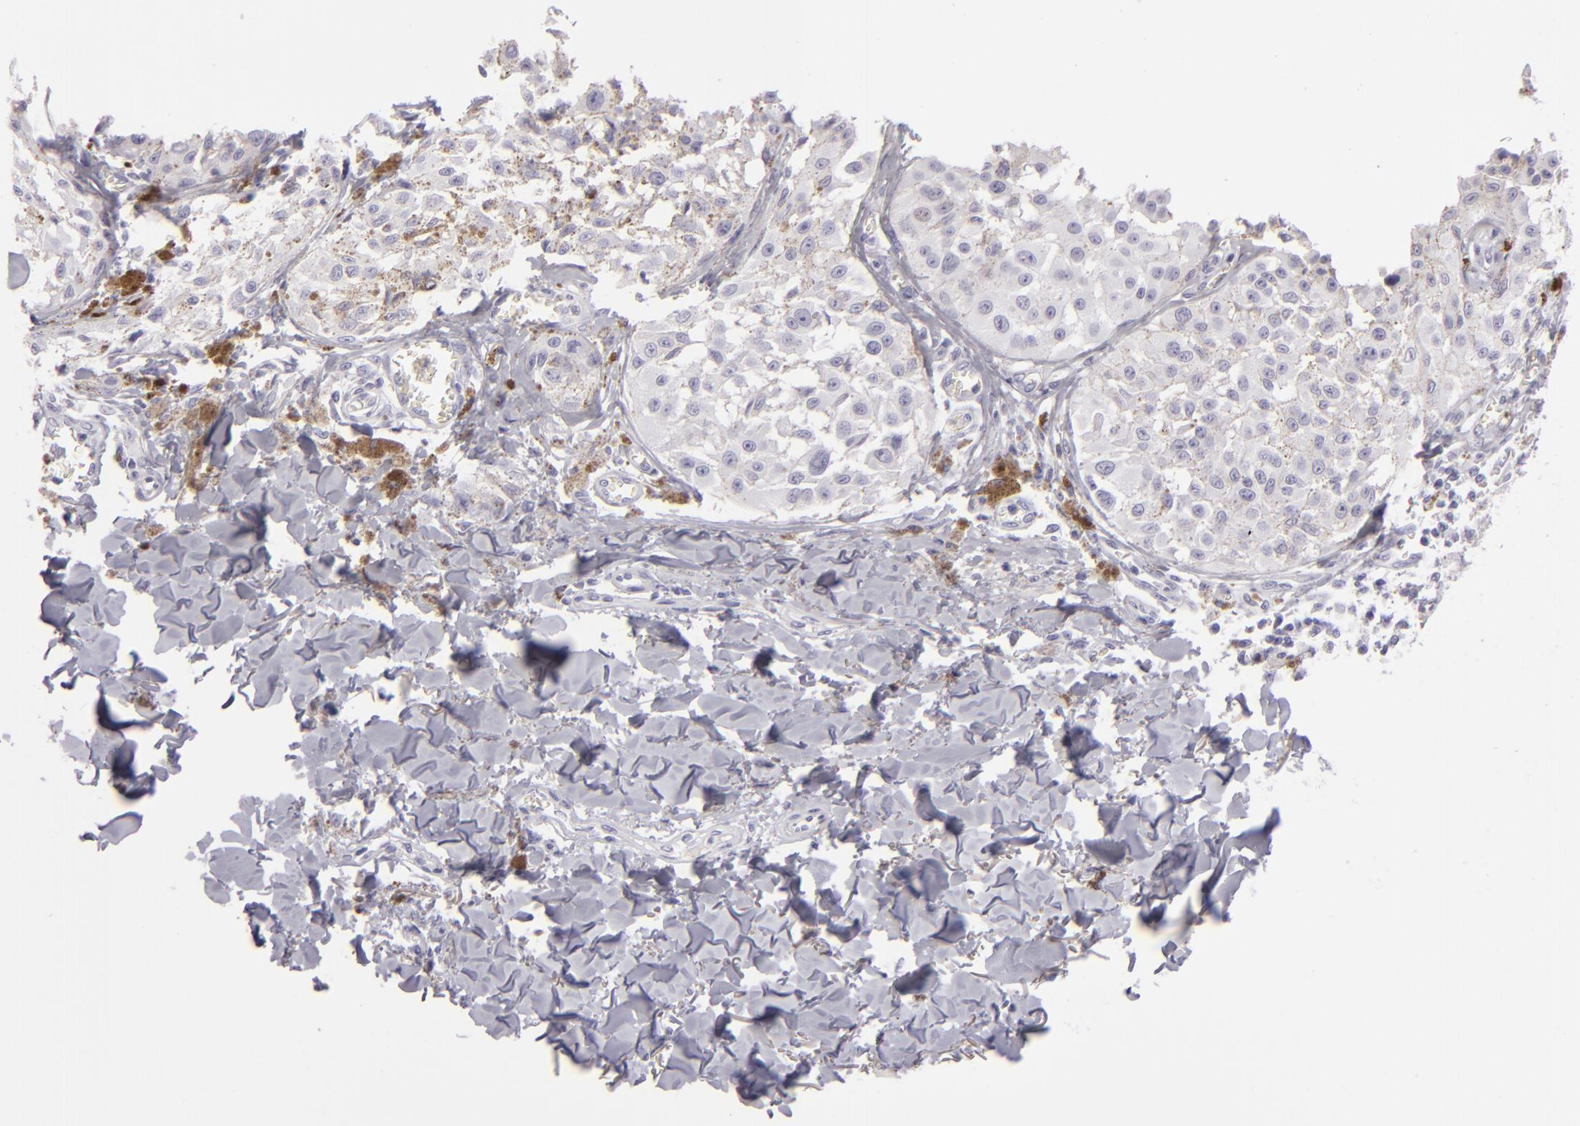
{"staining": {"intensity": "negative", "quantity": "none", "location": "none"}, "tissue": "melanoma", "cell_type": "Tumor cells", "image_type": "cancer", "snomed": [{"axis": "morphology", "description": "Malignant melanoma, NOS"}, {"axis": "topography", "description": "Skin"}], "caption": "Tumor cells are negative for brown protein staining in melanoma.", "gene": "CDX2", "patient": {"sex": "female", "age": 82}}